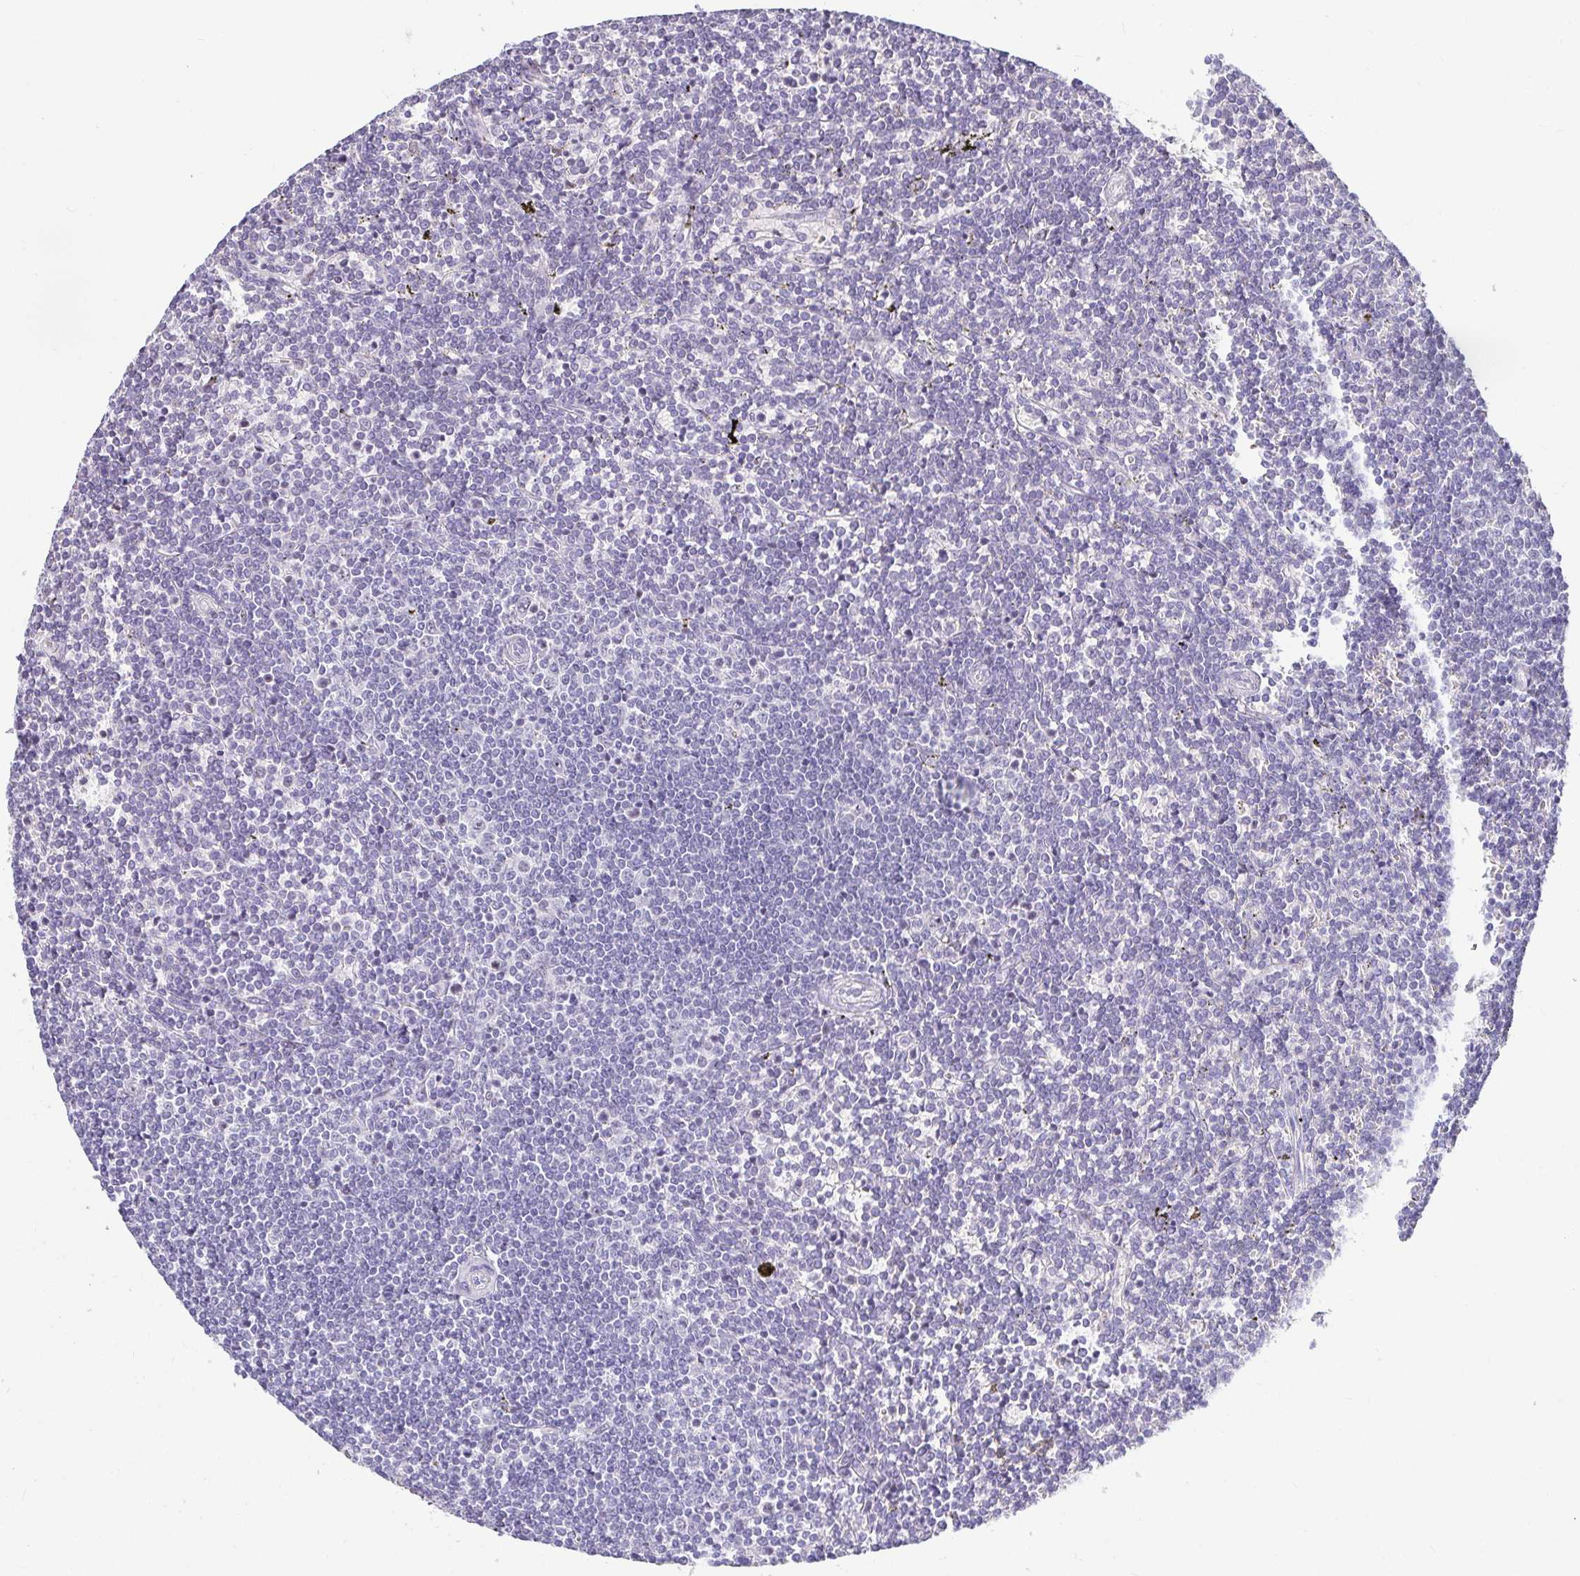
{"staining": {"intensity": "negative", "quantity": "none", "location": "none"}, "tissue": "lymphoma", "cell_type": "Tumor cells", "image_type": "cancer", "snomed": [{"axis": "morphology", "description": "Malignant lymphoma, non-Hodgkin's type, Low grade"}, {"axis": "topography", "description": "Spleen"}], "caption": "Immunohistochemistry (IHC) micrograph of neoplastic tissue: human lymphoma stained with DAB exhibits no significant protein staining in tumor cells.", "gene": "ANLN", "patient": {"sex": "male", "age": 78}}